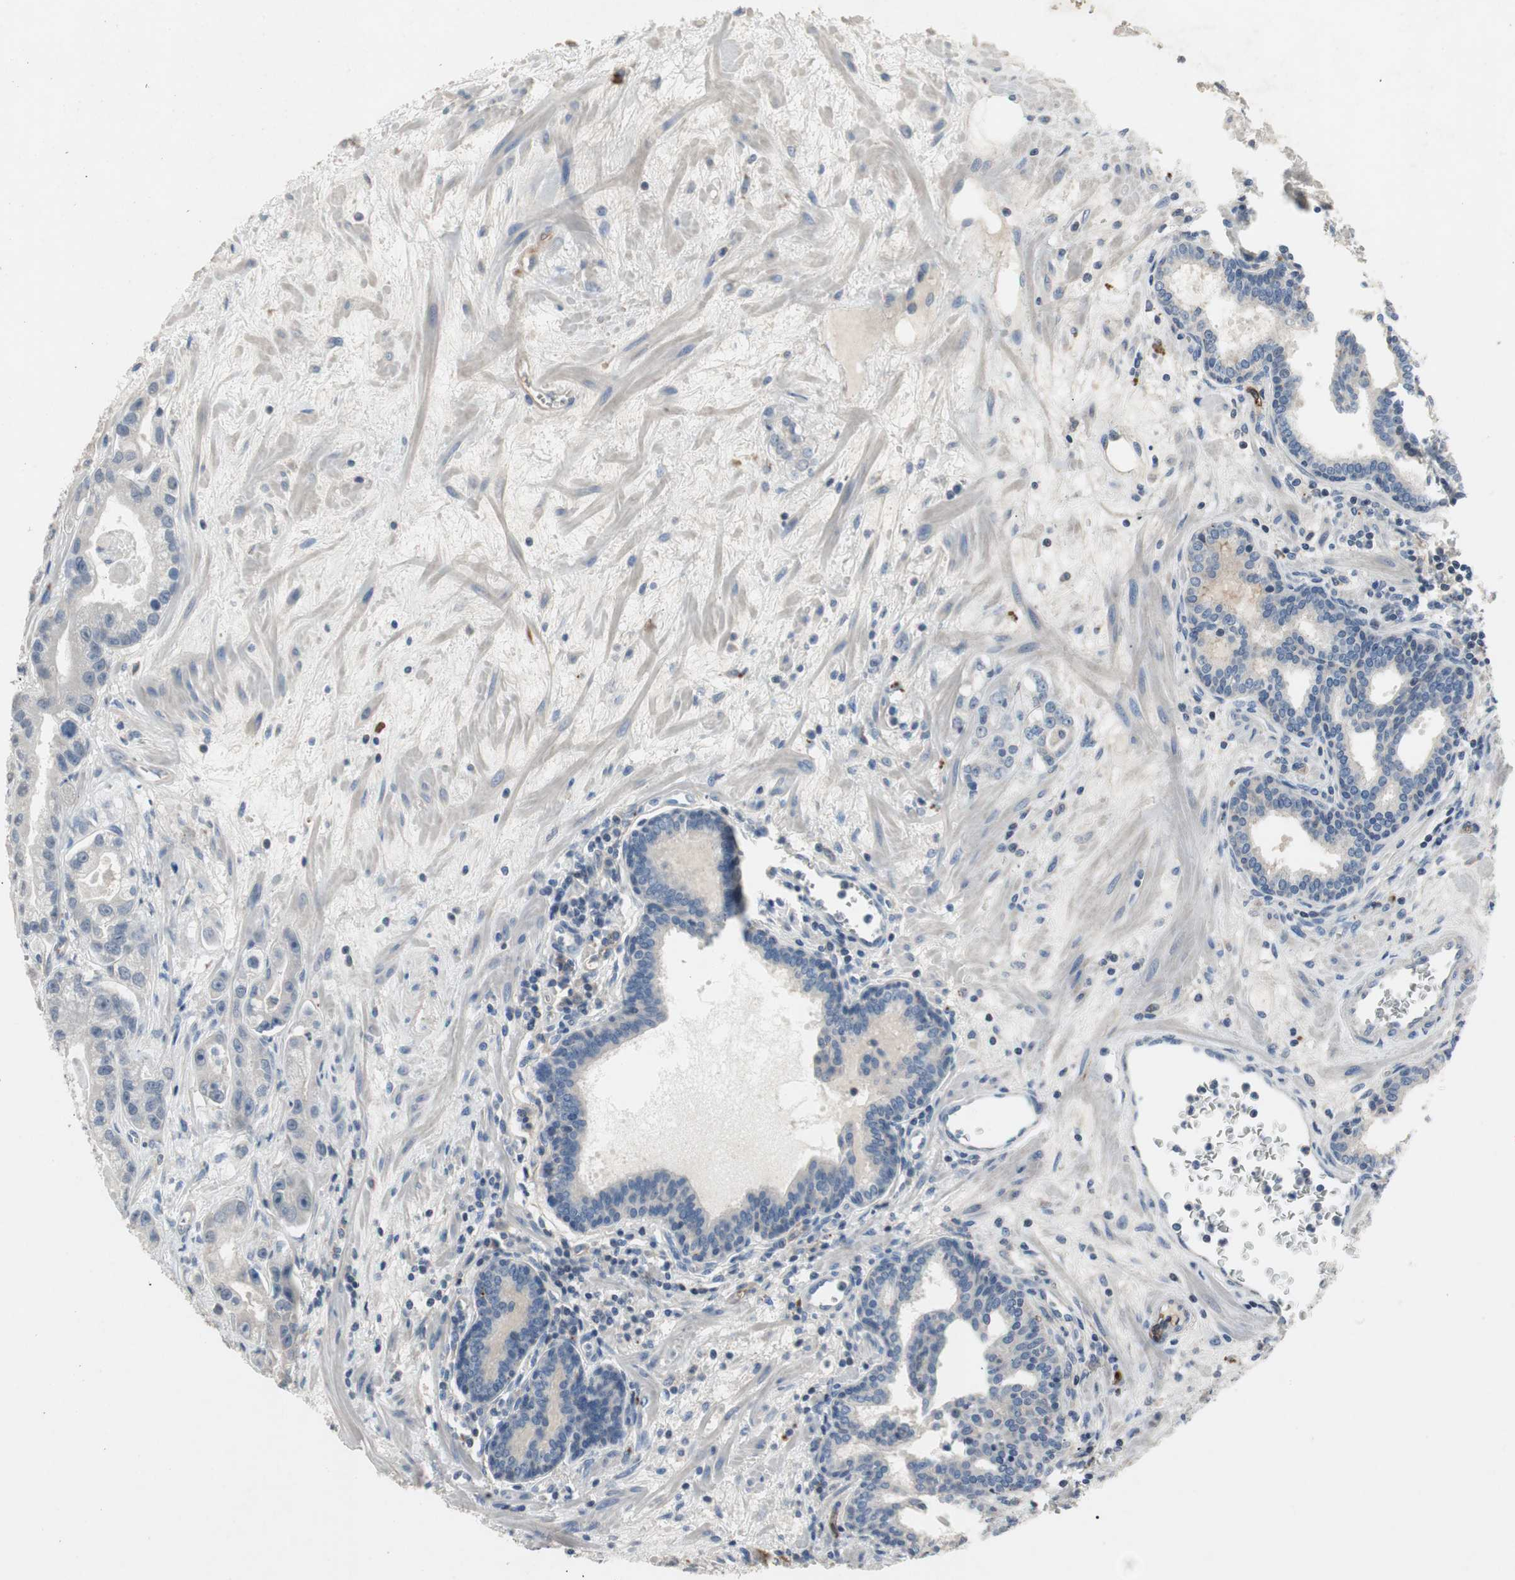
{"staining": {"intensity": "negative", "quantity": "none", "location": "none"}, "tissue": "prostate cancer", "cell_type": "Tumor cells", "image_type": "cancer", "snomed": [{"axis": "morphology", "description": "Adenocarcinoma, Low grade"}, {"axis": "topography", "description": "Prostate"}], "caption": "High magnification brightfield microscopy of prostate adenocarcinoma (low-grade) stained with DAB (3,3'-diaminobenzidine) (brown) and counterstained with hematoxylin (blue): tumor cells show no significant staining.", "gene": "ALPL", "patient": {"sex": "male", "age": 59}}